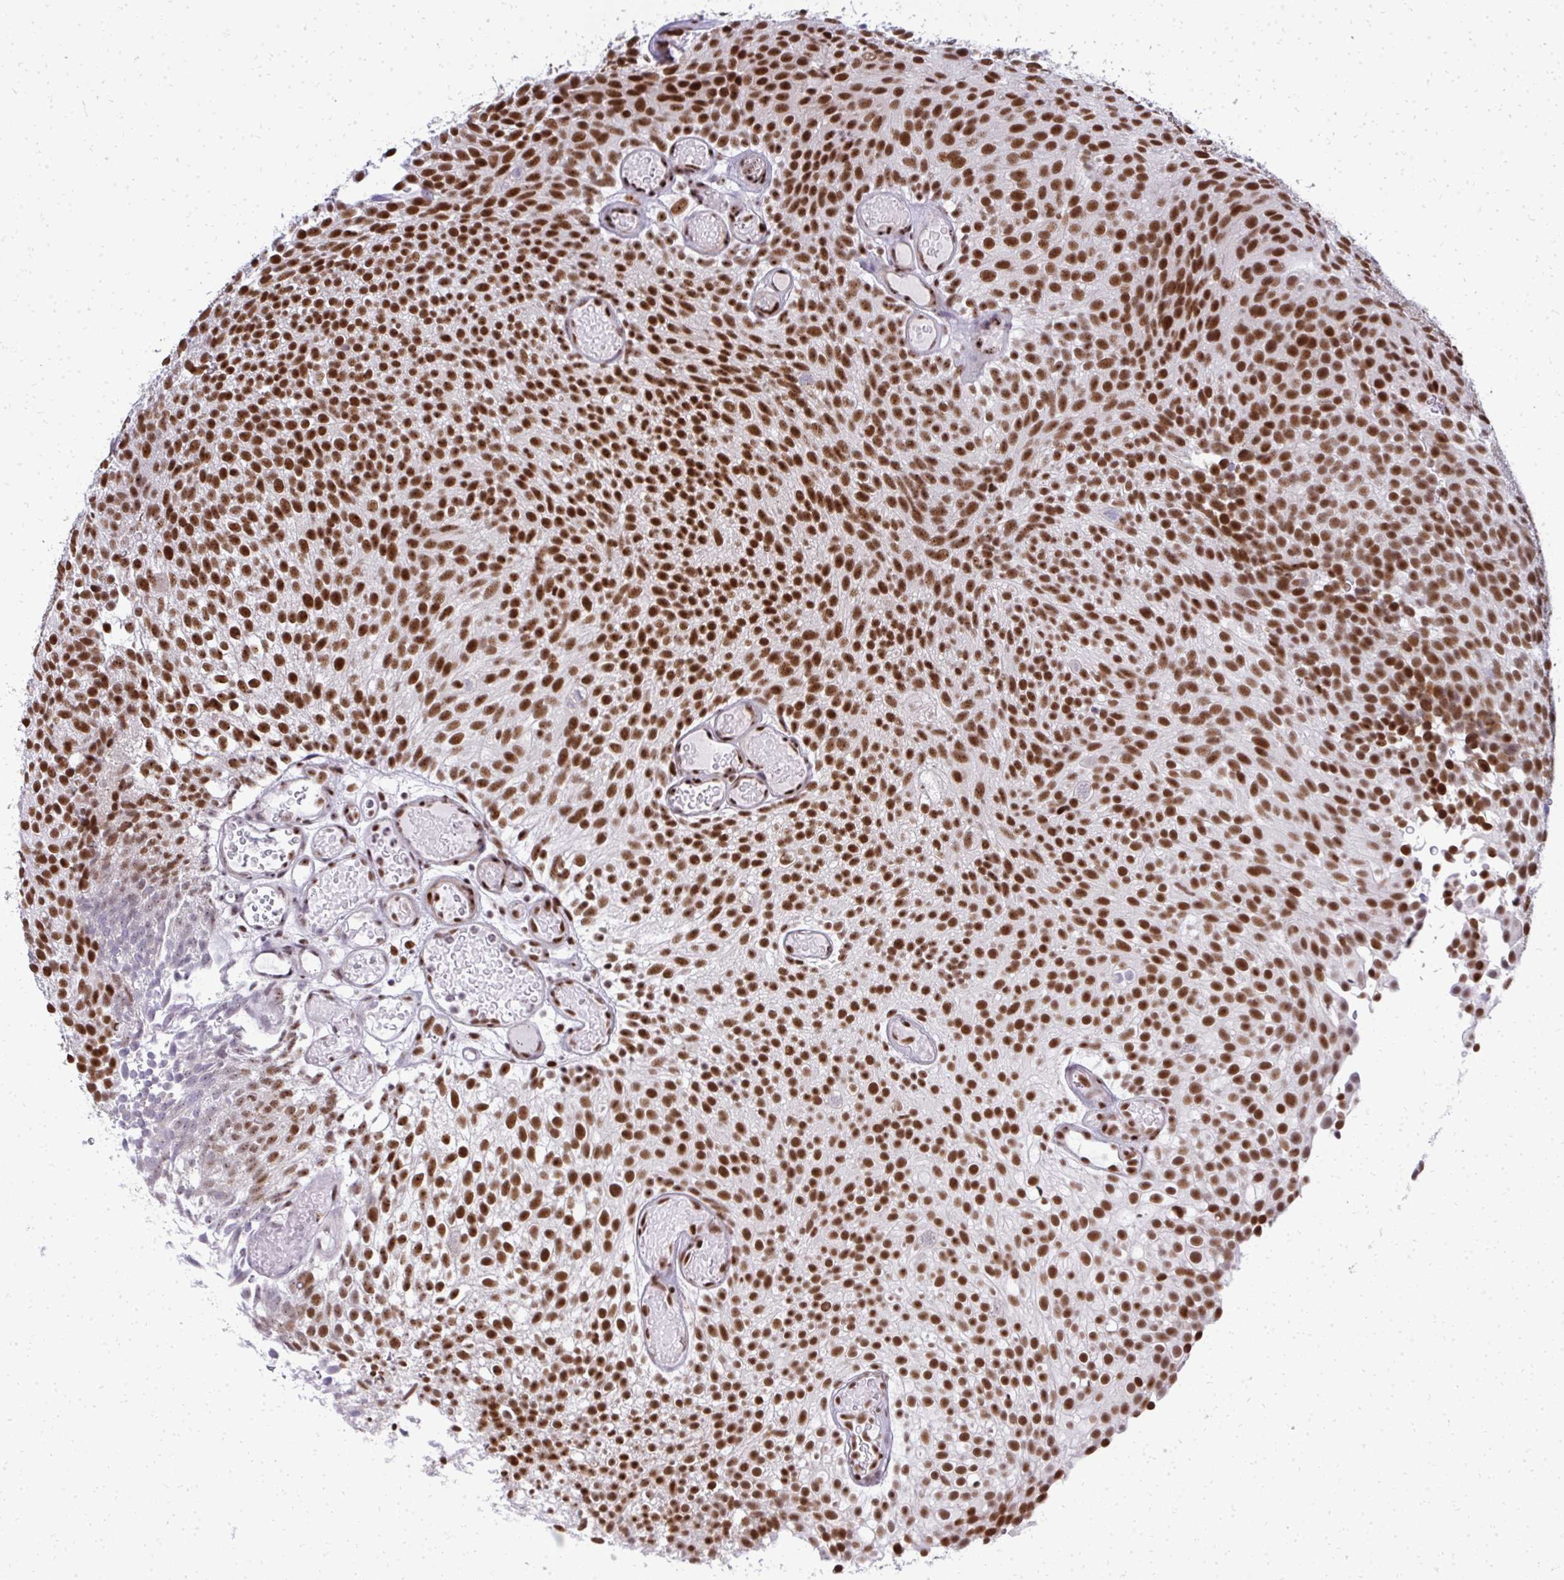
{"staining": {"intensity": "strong", "quantity": ">75%", "location": "nuclear"}, "tissue": "urothelial cancer", "cell_type": "Tumor cells", "image_type": "cancer", "snomed": [{"axis": "morphology", "description": "Urothelial carcinoma, Low grade"}, {"axis": "topography", "description": "Urinary bladder"}], "caption": "The image shows a brown stain indicating the presence of a protein in the nuclear of tumor cells in urothelial cancer. (DAB (3,3'-diaminobenzidine) IHC with brightfield microscopy, high magnification).", "gene": "SIRT7", "patient": {"sex": "male", "age": 78}}